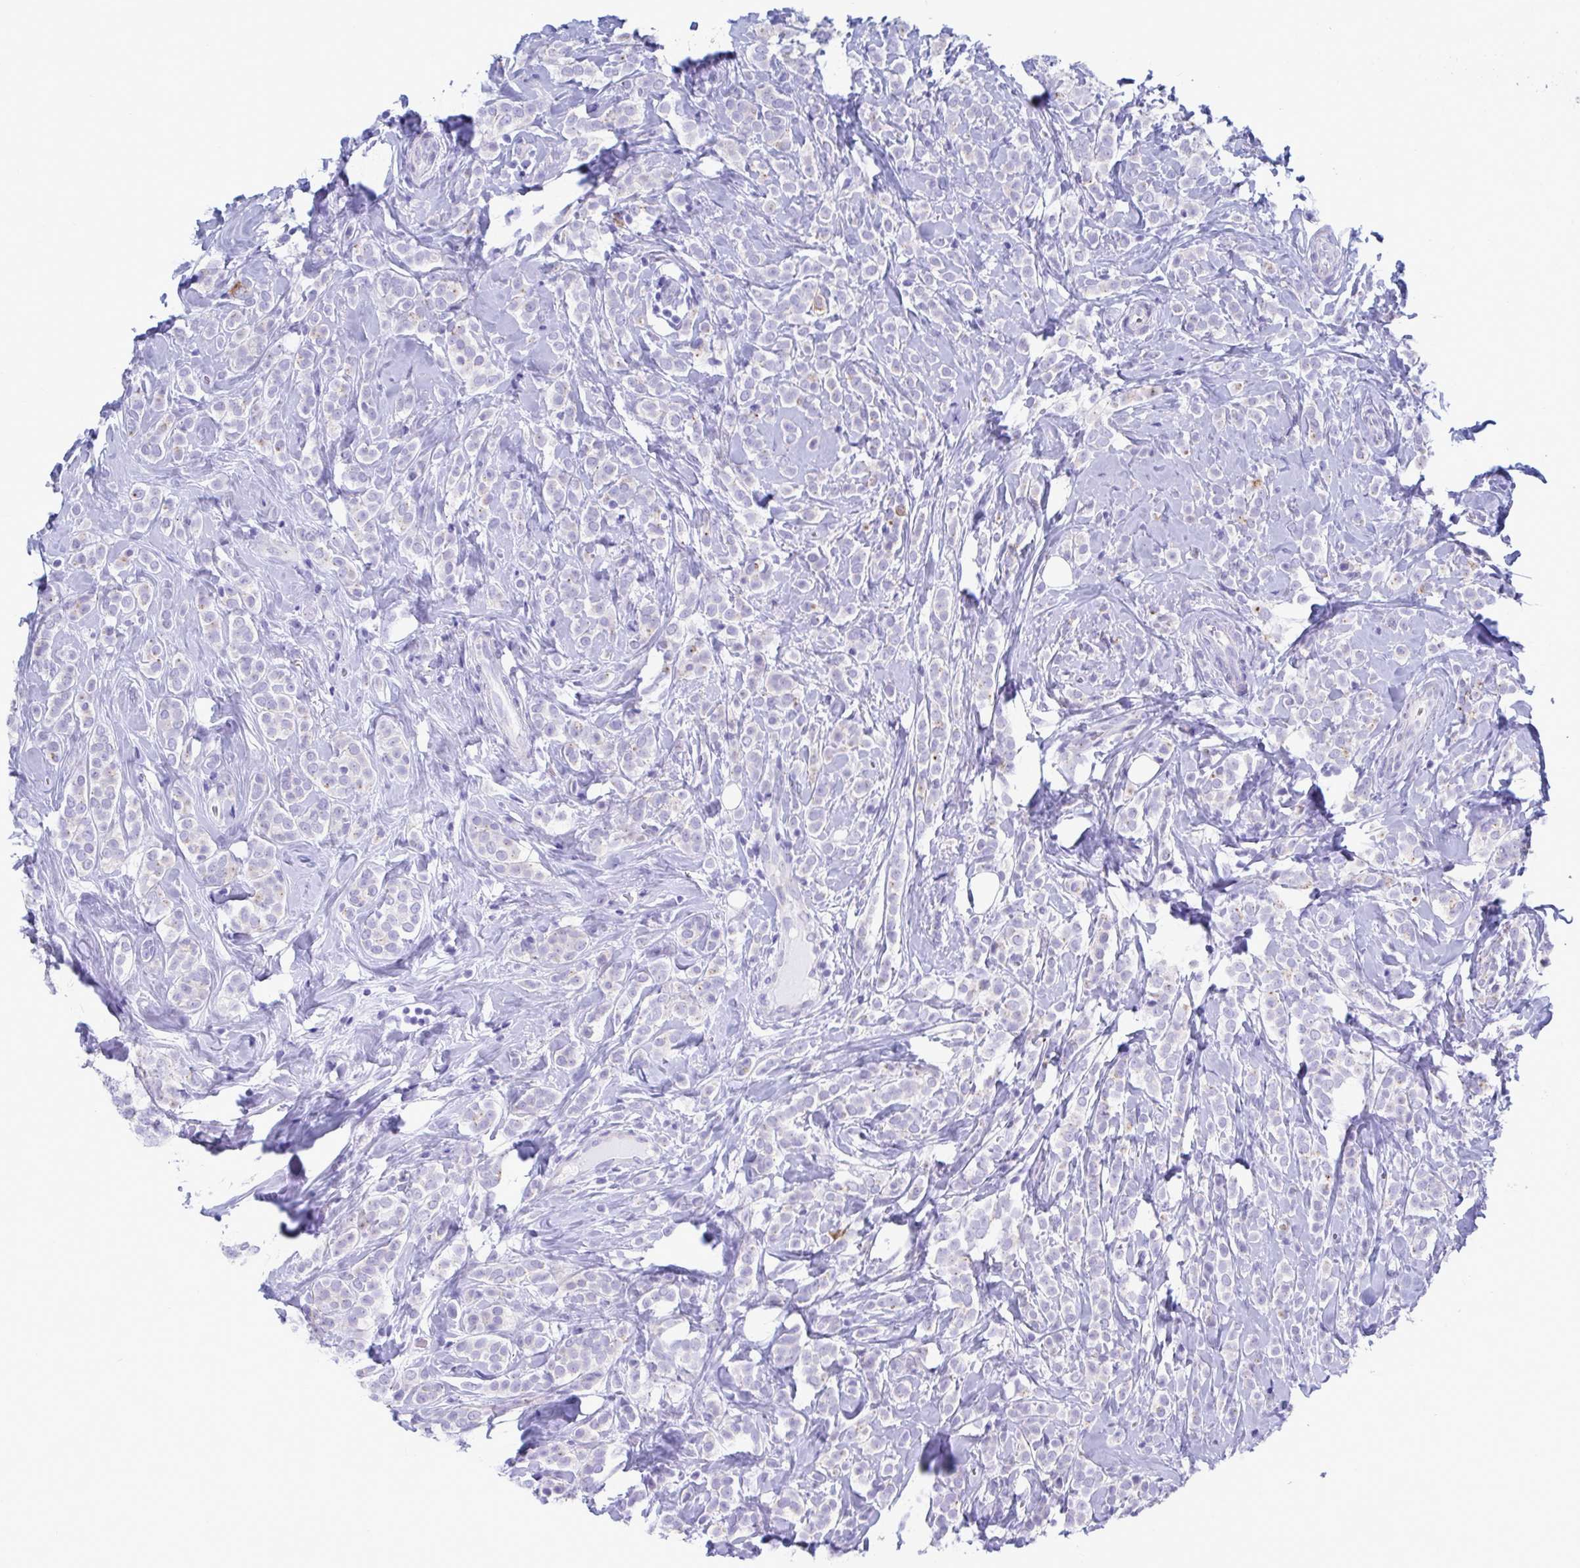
{"staining": {"intensity": "negative", "quantity": "none", "location": "none"}, "tissue": "breast cancer", "cell_type": "Tumor cells", "image_type": "cancer", "snomed": [{"axis": "morphology", "description": "Lobular carcinoma"}, {"axis": "topography", "description": "Breast"}], "caption": "The immunohistochemistry image has no significant staining in tumor cells of breast cancer tissue.", "gene": "TTC30B", "patient": {"sex": "female", "age": 49}}